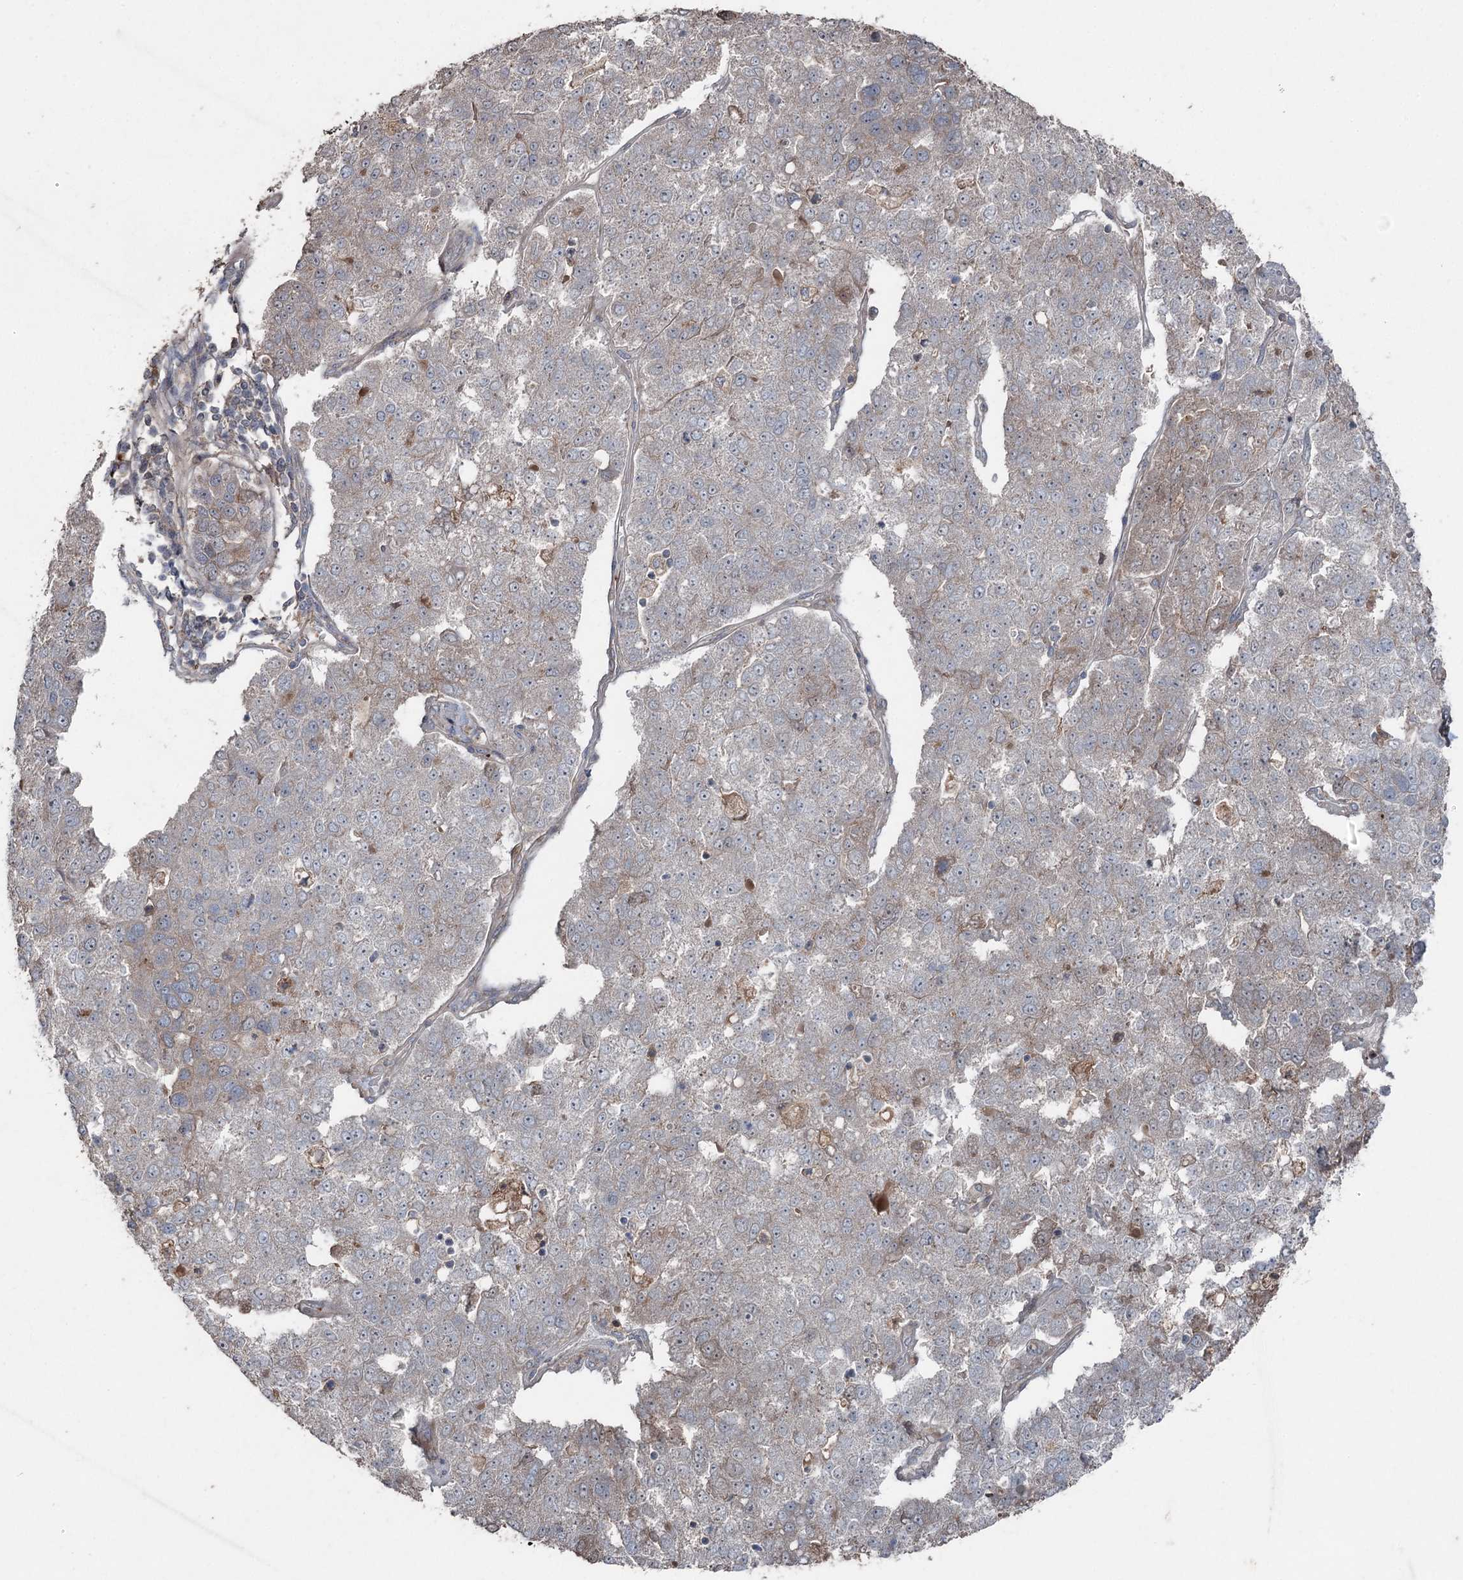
{"staining": {"intensity": "weak", "quantity": "<25%", "location": "cytoplasmic/membranous"}, "tissue": "pancreatic cancer", "cell_type": "Tumor cells", "image_type": "cancer", "snomed": [{"axis": "morphology", "description": "Adenocarcinoma, NOS"}, {"axis": "topography", "description": "Pancreas"}], "caption": "Pancreatic adenocarcinoma was stained to show a protein in brown. There is no significant positivity in tumor cells.", "gene": "MAPK8IP2", "patient": {"sex": "female", "age": 61}}